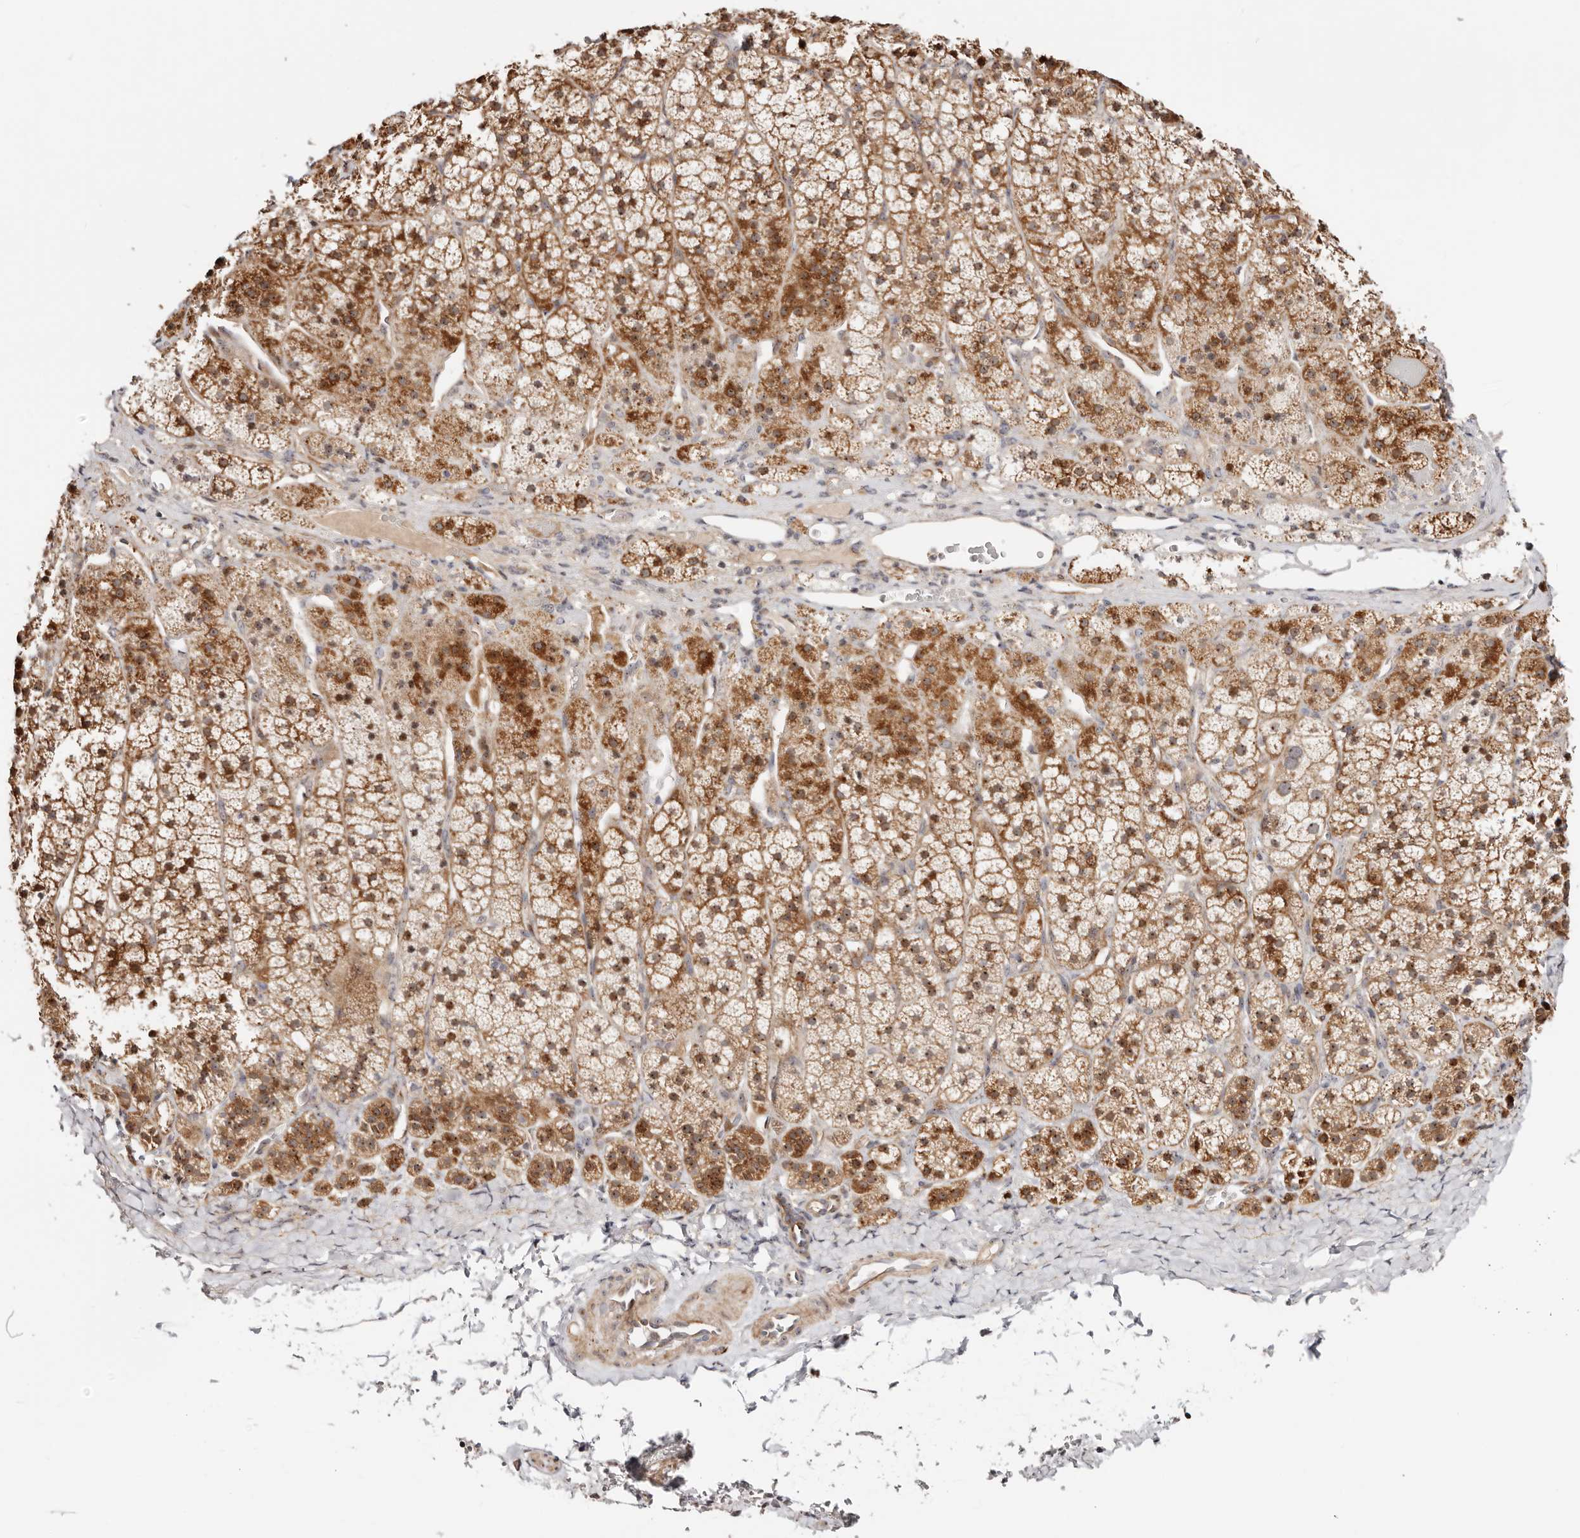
{"staining": {"intensity": "strong", "quantity": "25%-75%", "location": "cytoplasmic/membranous,nuclear"}, "tissue": "adrenal gland", "cell_type": "Glandular cells", "image_type": "normal", "snomed": [{"axis": "morphology", "description": "Normal tissue, NOS"}, {"axis": "topography", "description": "Adrenal gland"}], "caption": "Brown immunohistochemical staining in normal adrenal gland demonstrates strong cytoplasmic/membranous,nuclear staining in about 25%-75% of glandular cells.", "gene": "ODF2L", "patient": {"sex": "female", "age": 44}}